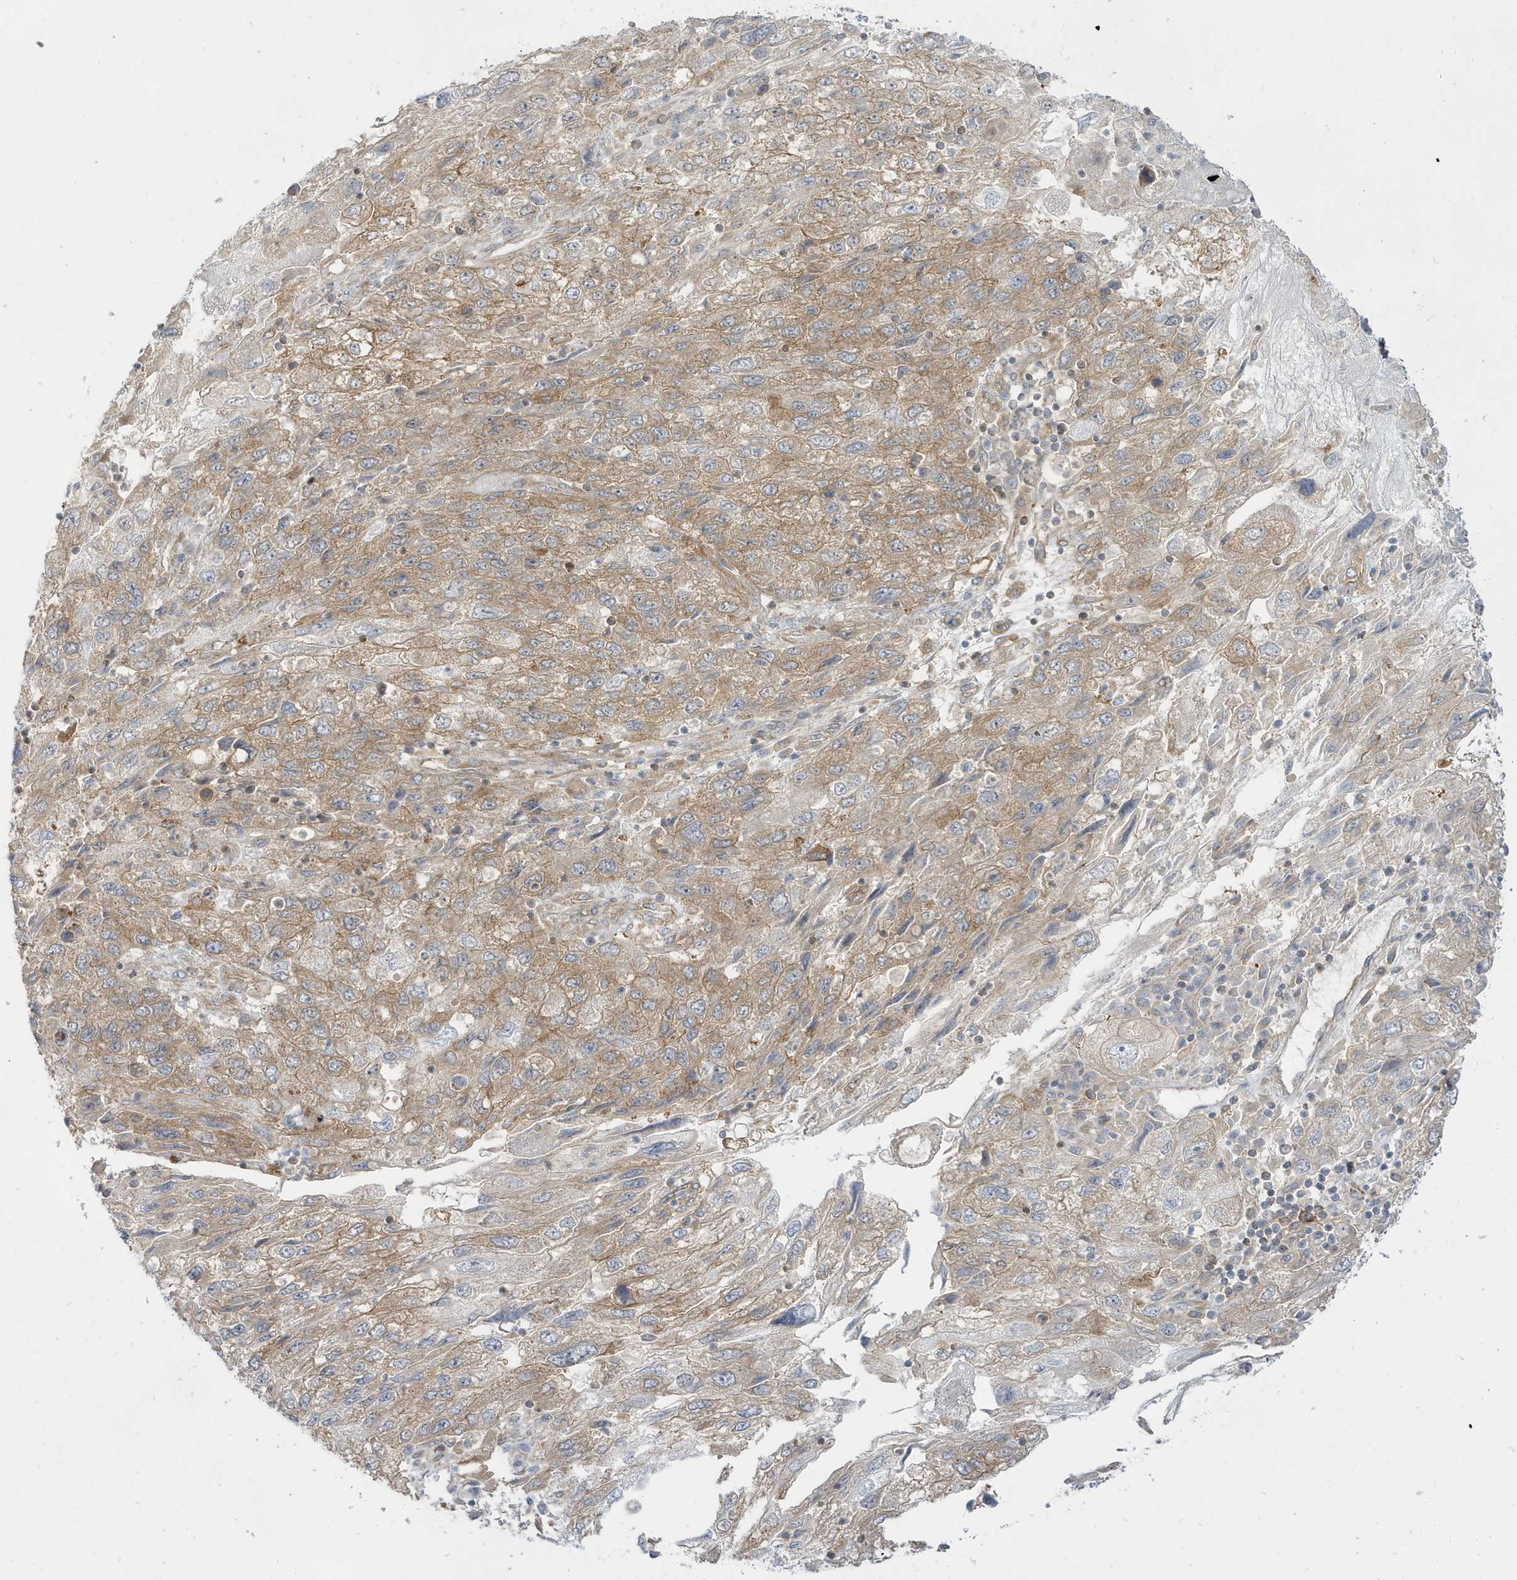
{"staining": {"intensity": "moderate", "quantity": "25%-75%", "location": "cytoplasmic/membranous"}, "tissue": "endometrial cancer", "cell_type": "Tumor cells", "image_type": "cancer", "snomed": [{"axis": "morphology", "description": "Adenocarcinoma, NOS"}, {"axis": "topography", "description": "Endometrium"}], "caption": "Immunohistochemical staining of human adenocarcinoma (endometrial) reveals moderate cytoplasmic/membranous protein expression in approximately 25%-75% of tumor cells.", "gene": "STAM", "patient": {"sex": "female", "age": 49}}